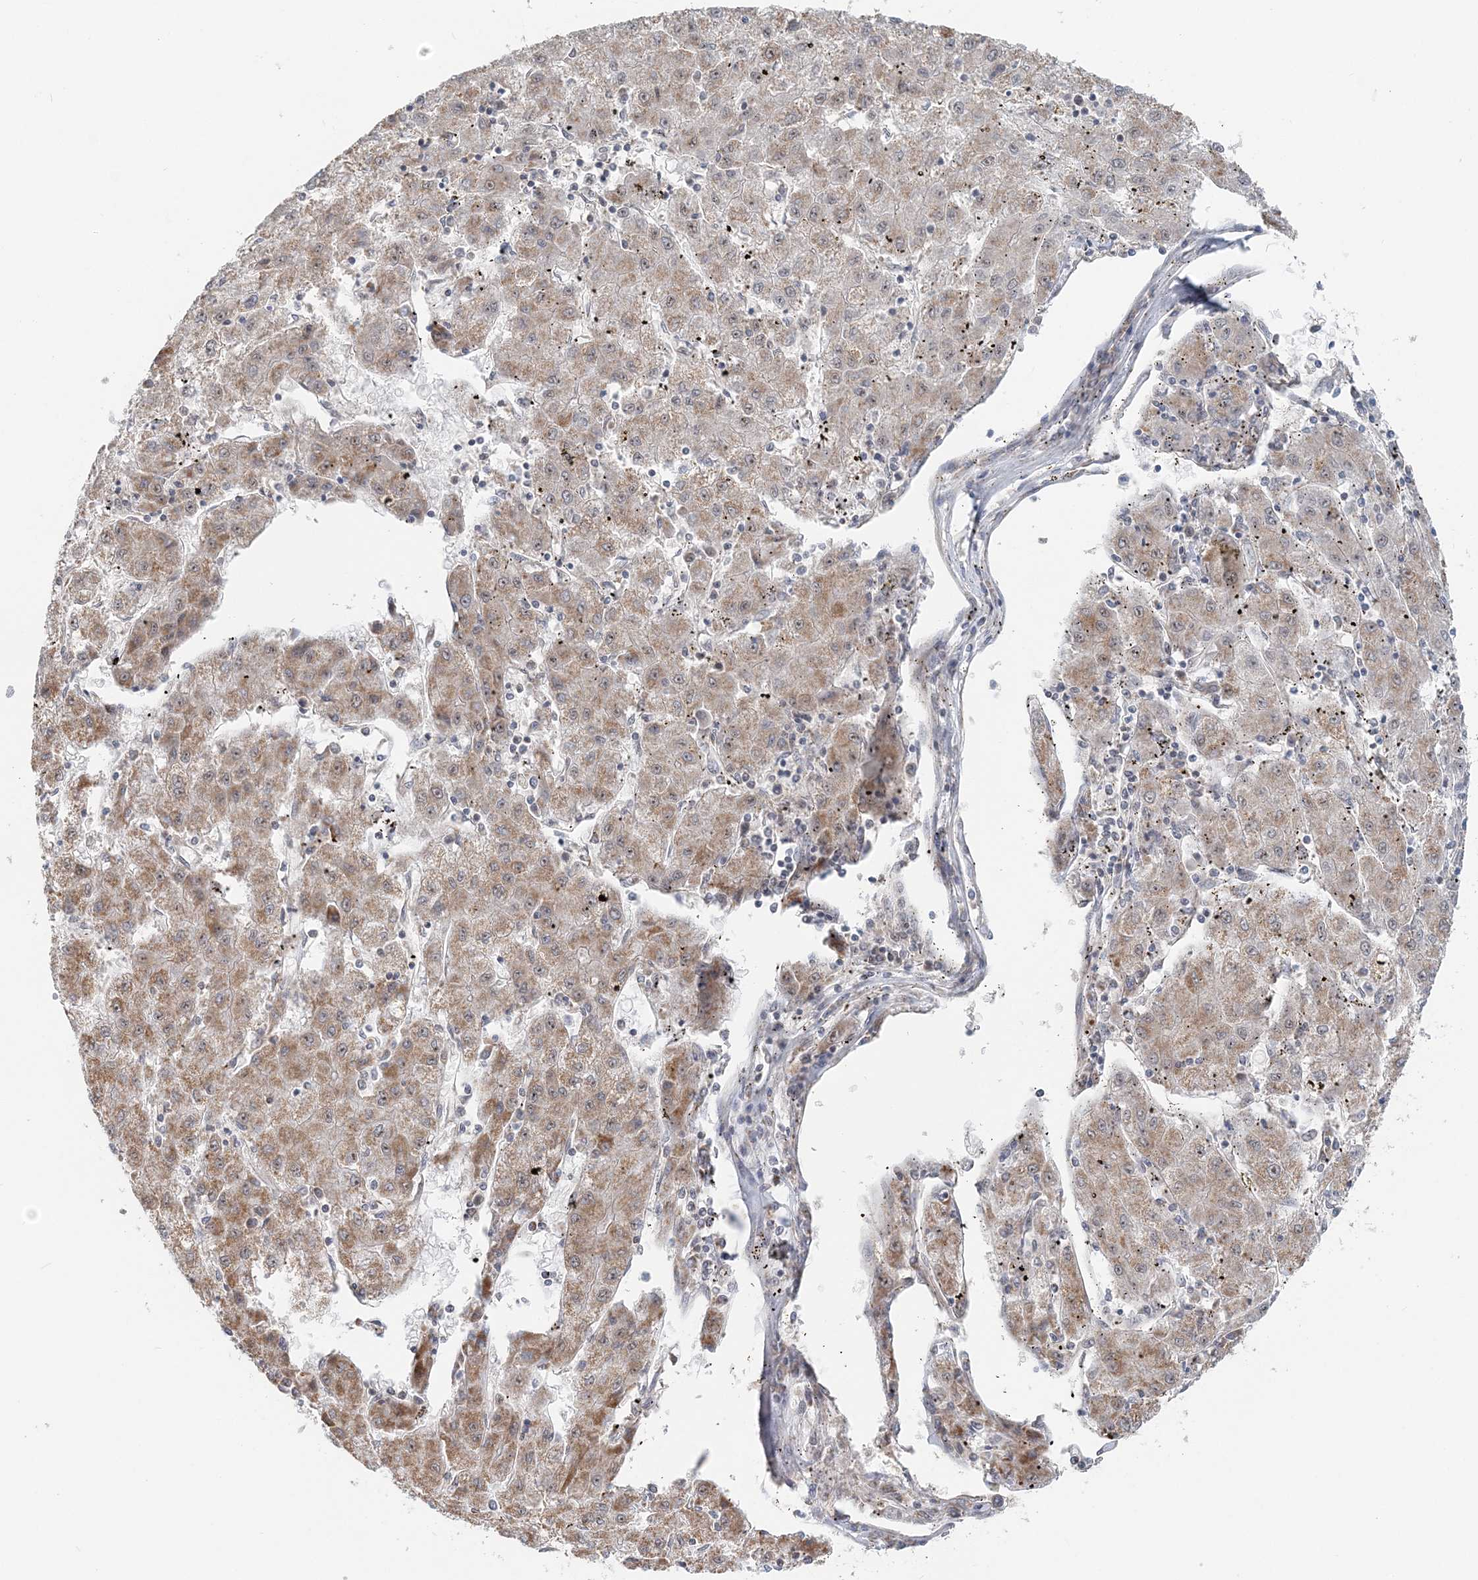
{"staining": {"intensity": "weak", "quantity": ">75%", "location": "cytoplasmic/membranous"}, "tissue": "liver cancer", "cell_type": "Tumor cells", "image_type": "cancer", "snomed": [{"axis": "morphology", "description": "Carcinoma, Hepatocellular, NOS"}, {"axis": "topography", "description": "Liver"}], "caption": "IHC photomicrograph of human liver cancer stained for a protein (brown), which demonstrates low levels of weak cytoplasmic/membranous staining in about >75% of tumor cells.", "gene": "RNF150", "patient": {"sex": "male", "age": 72}}